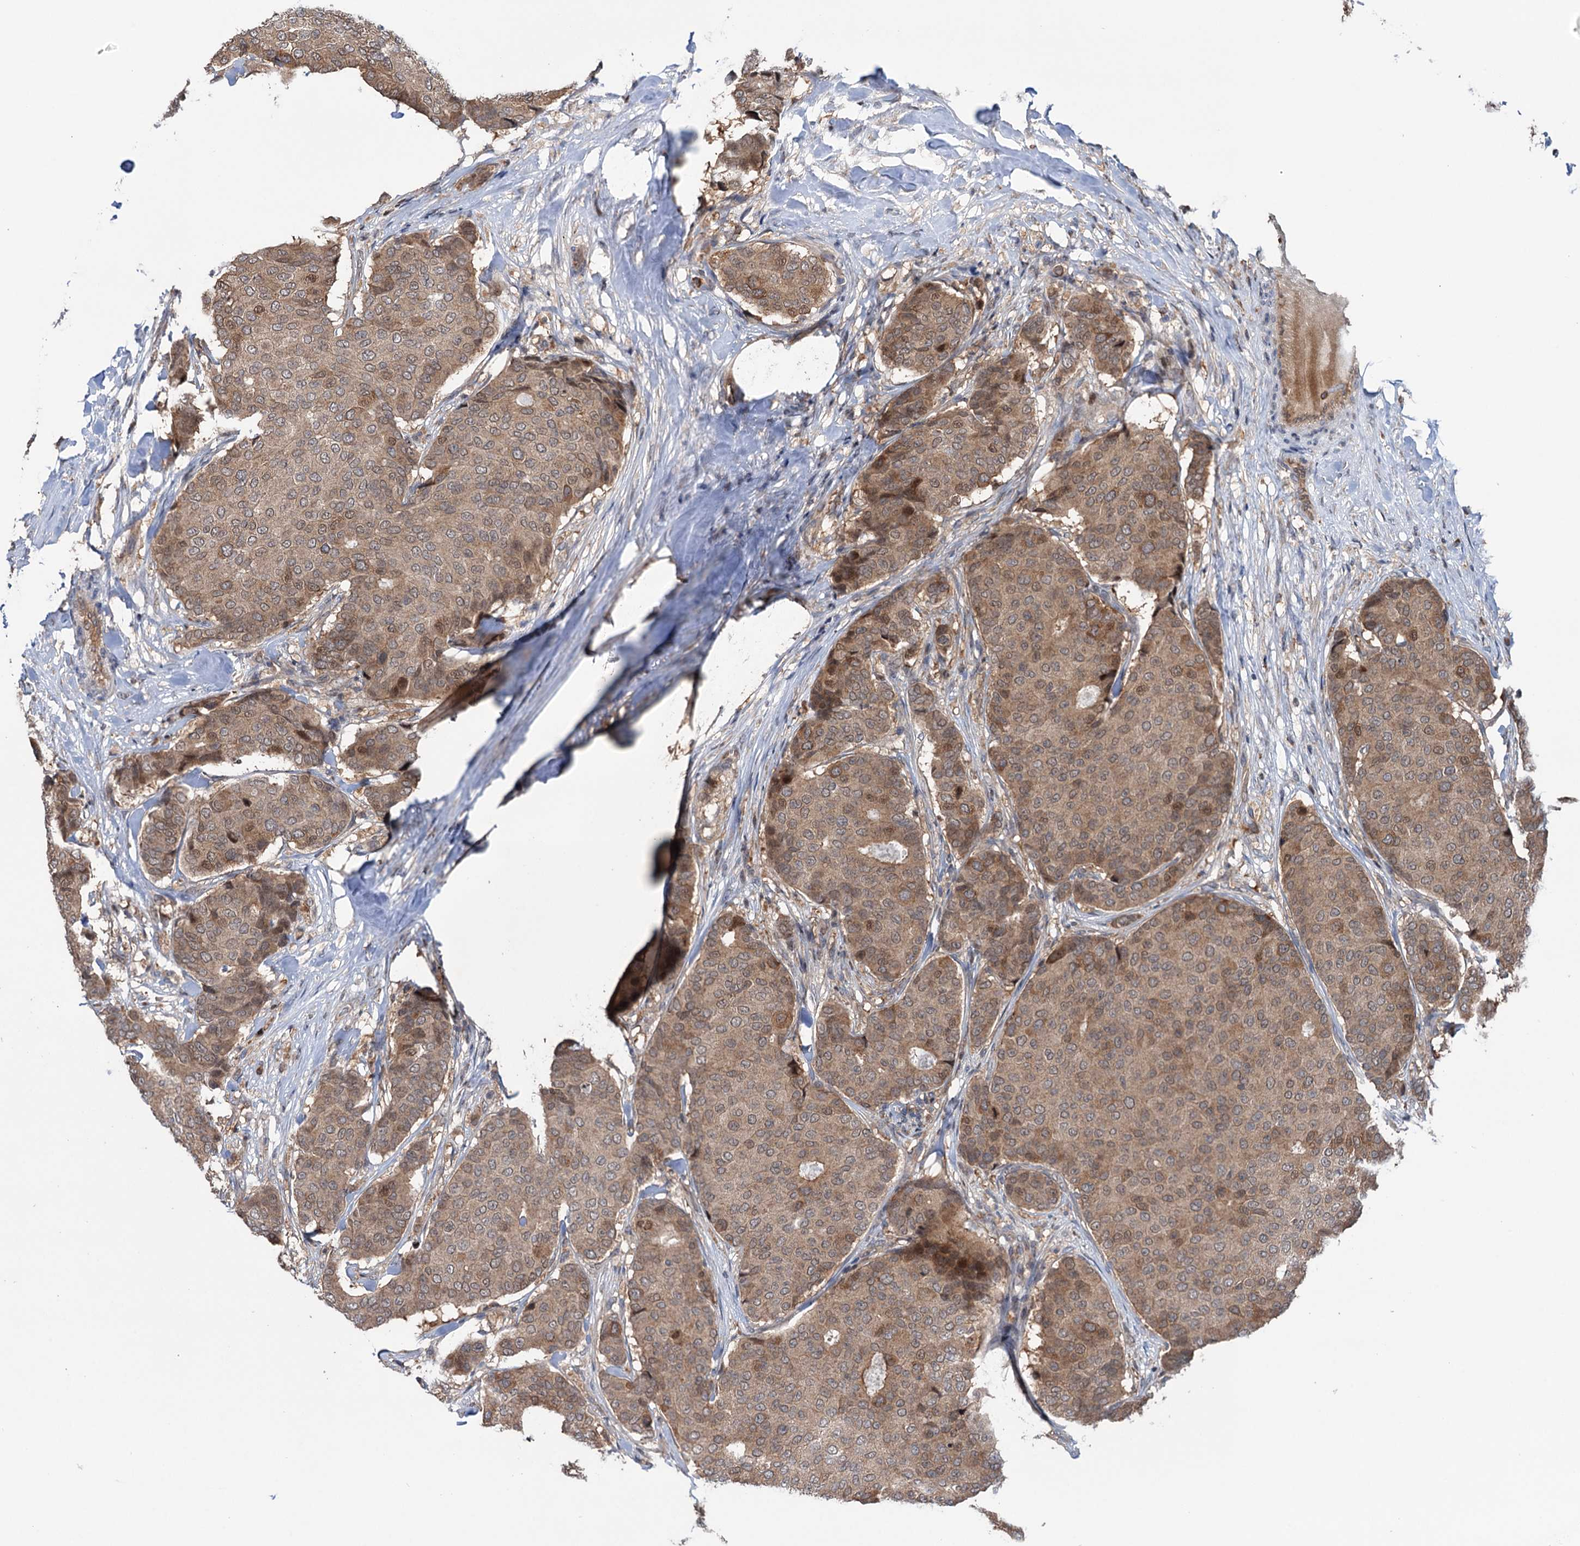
{"staining": {"intensity": "moderate", "quantity": ">75%", "location": "cytoplasmic/membranous"}, "tissue": "breast cancer", "cell_type": "Tumor cells", "image_type": "cancer", "snomed": [{"axis": "morphology", "description": "Duct carcinoma"}, {"axis": "topography", "description": "Breast"}], "caption": "Immunohistochemistry (IHC) histopathology image of breast cancer (infiltrating ductal carcinoma) stained for a protein (brown), which reveals medium levels of moderate cytoplasmic/membranous staining in about >75% of tumor cells.", "gene": "NCAPD2", "patient": {"sex": "female", "age": 75}}